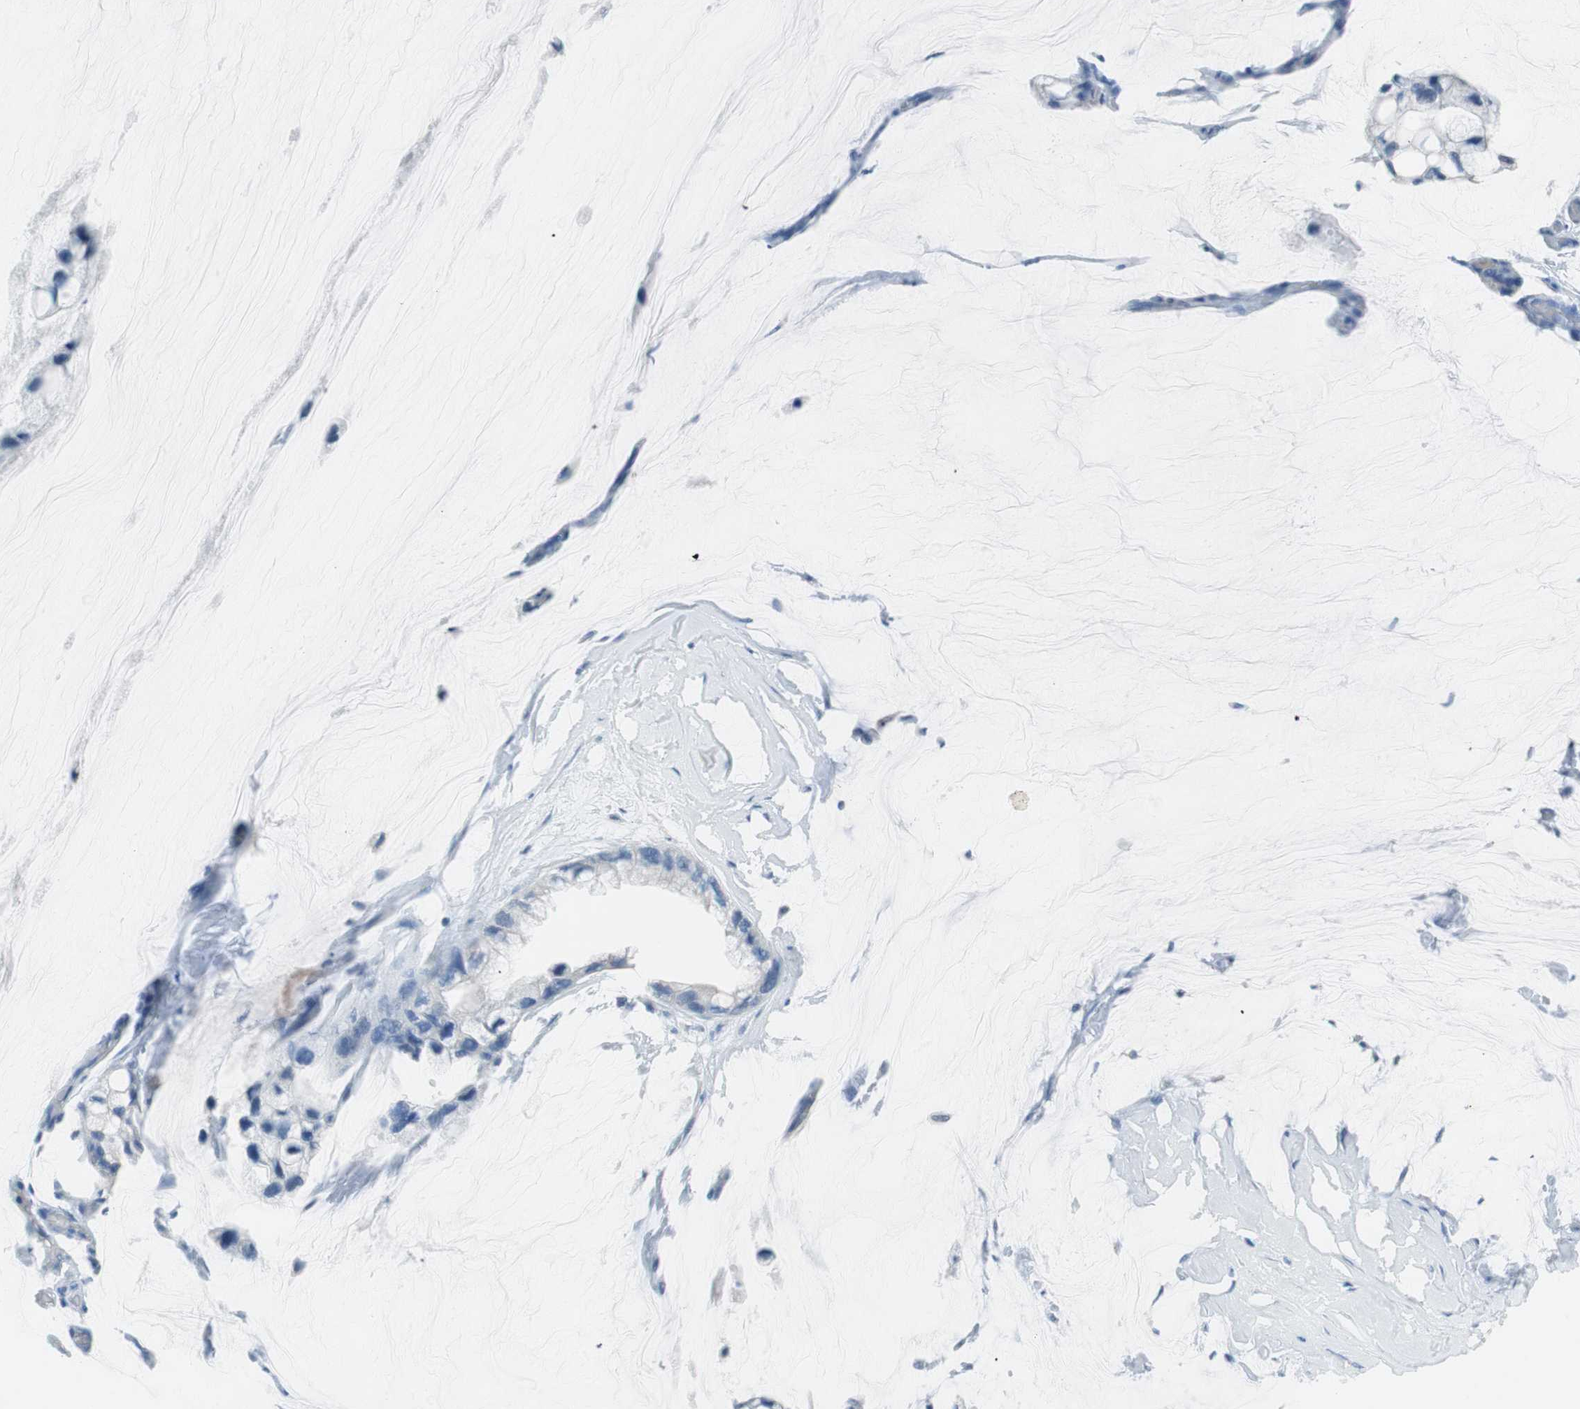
{"staining": {"intensity": "negative", "quantity": "none", "location": "none"}, "tissue": "ovarian cancer", "cell_type": "Tumor cells", "image_type": "cancer", "snomed": [{"axis": "morphology", "description": "Cystadenocarcinoma, mucinous, NOS"}, {"axis": "topography", "description": "Ovary"}], "caption": "Ovarian cancer stained for a protein using IHC displays no positivity tumor cells.", "gene": "TNFRSF13C", "patient": {"sex": "female", "age": 39}}